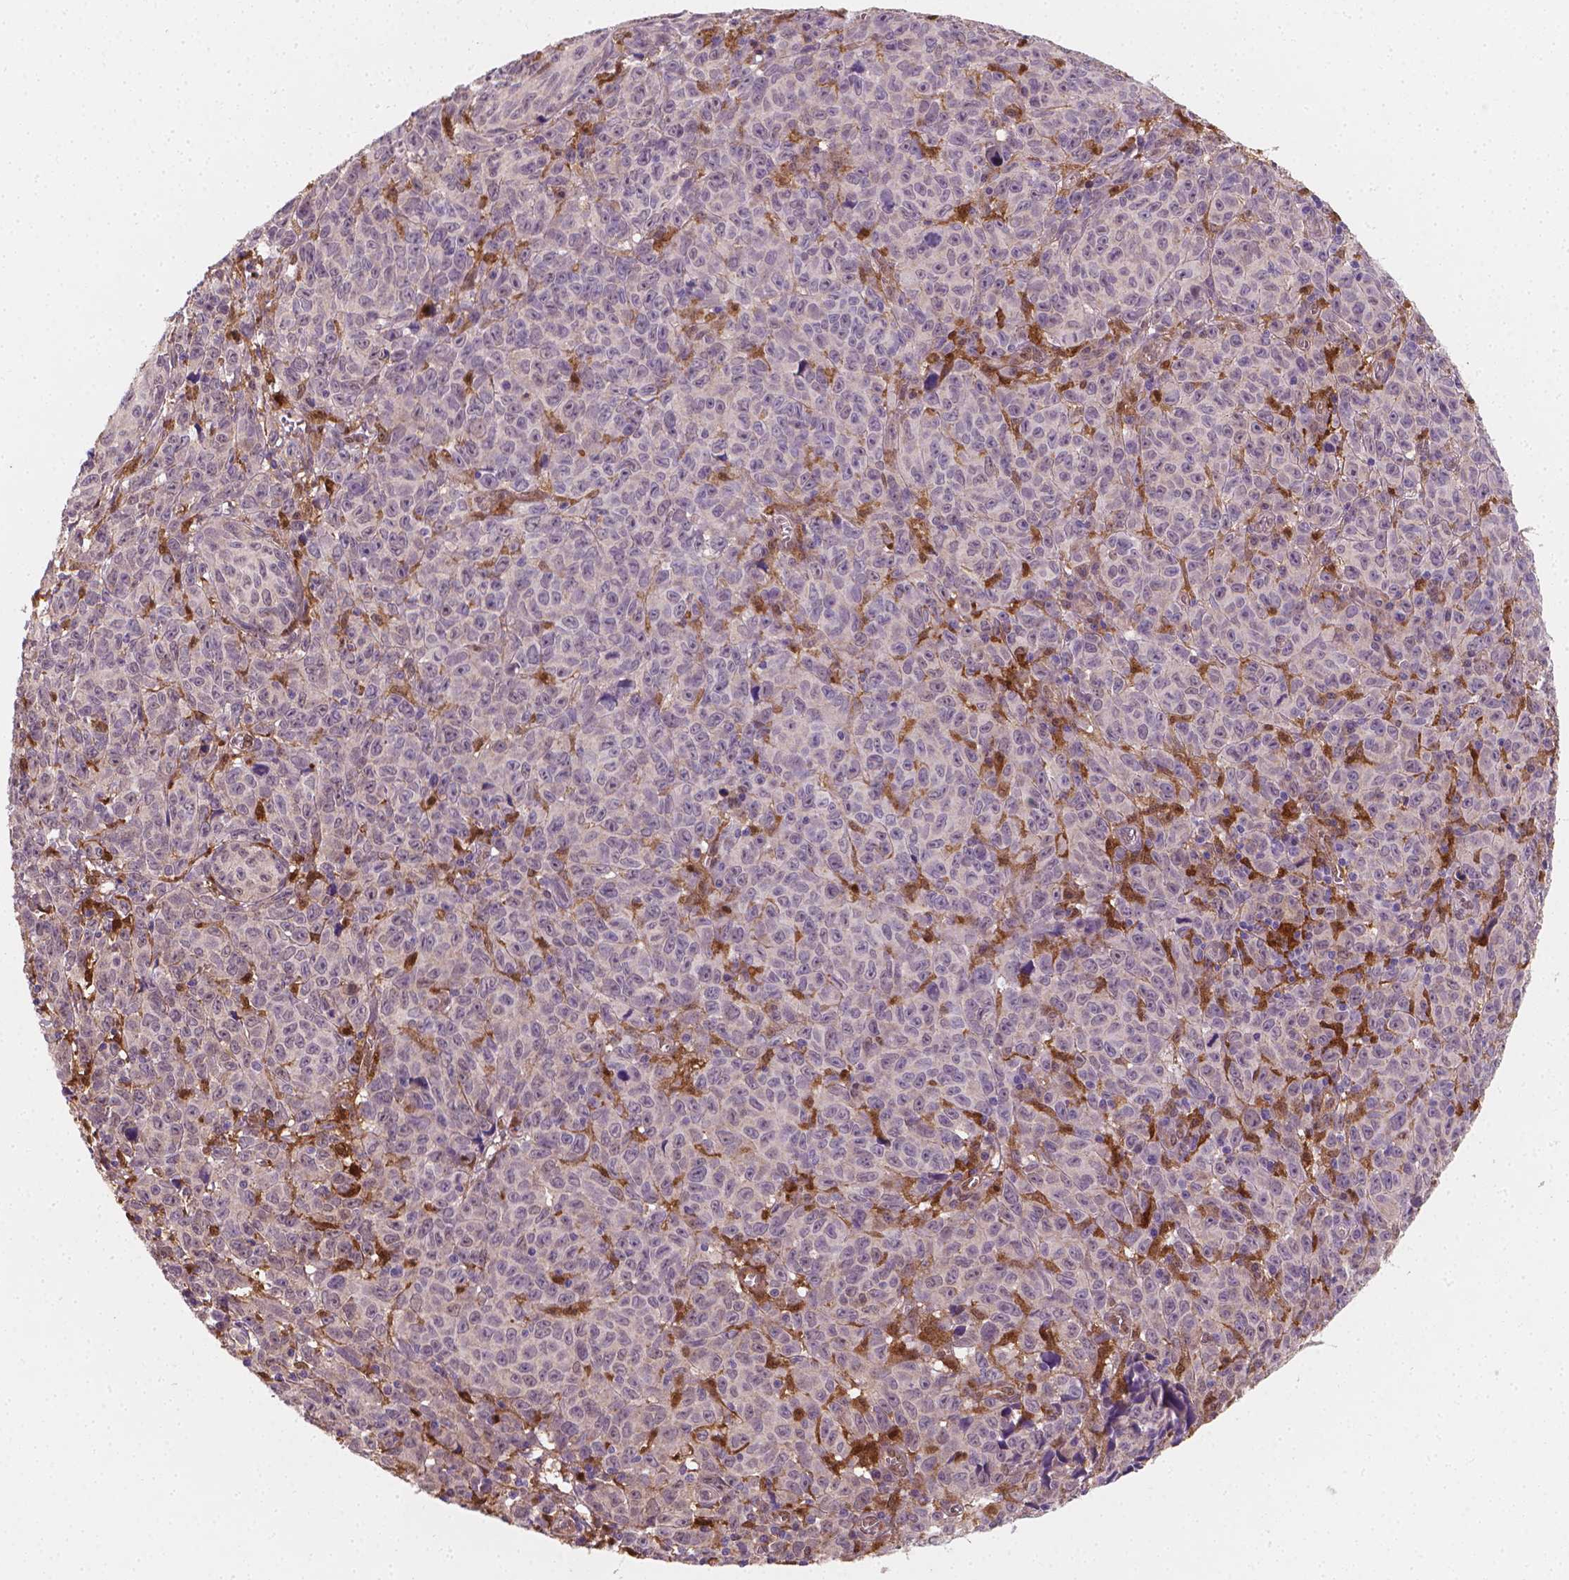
{"staining": {"intensity": "negative", "quantity": "none", "location": "none"}, "tissue": "melanoma", "cell_type": "Tumor cells", "image_type": "cancer", "snomed": [{"axis": "morphology", "description": "Malignant melanoma, NOS"}, {"axis": "topography", "description": "Vulva, labia, clitoris and Bartholin´s gland, NO"}], "caption": "Histopathology image shows no protein positivity in tumor cells of malignant melanoma tissue. Nuclei are stained in blue.", "gene": "TNFAIP2", "patient": {"sex": "female", "age": 75}}